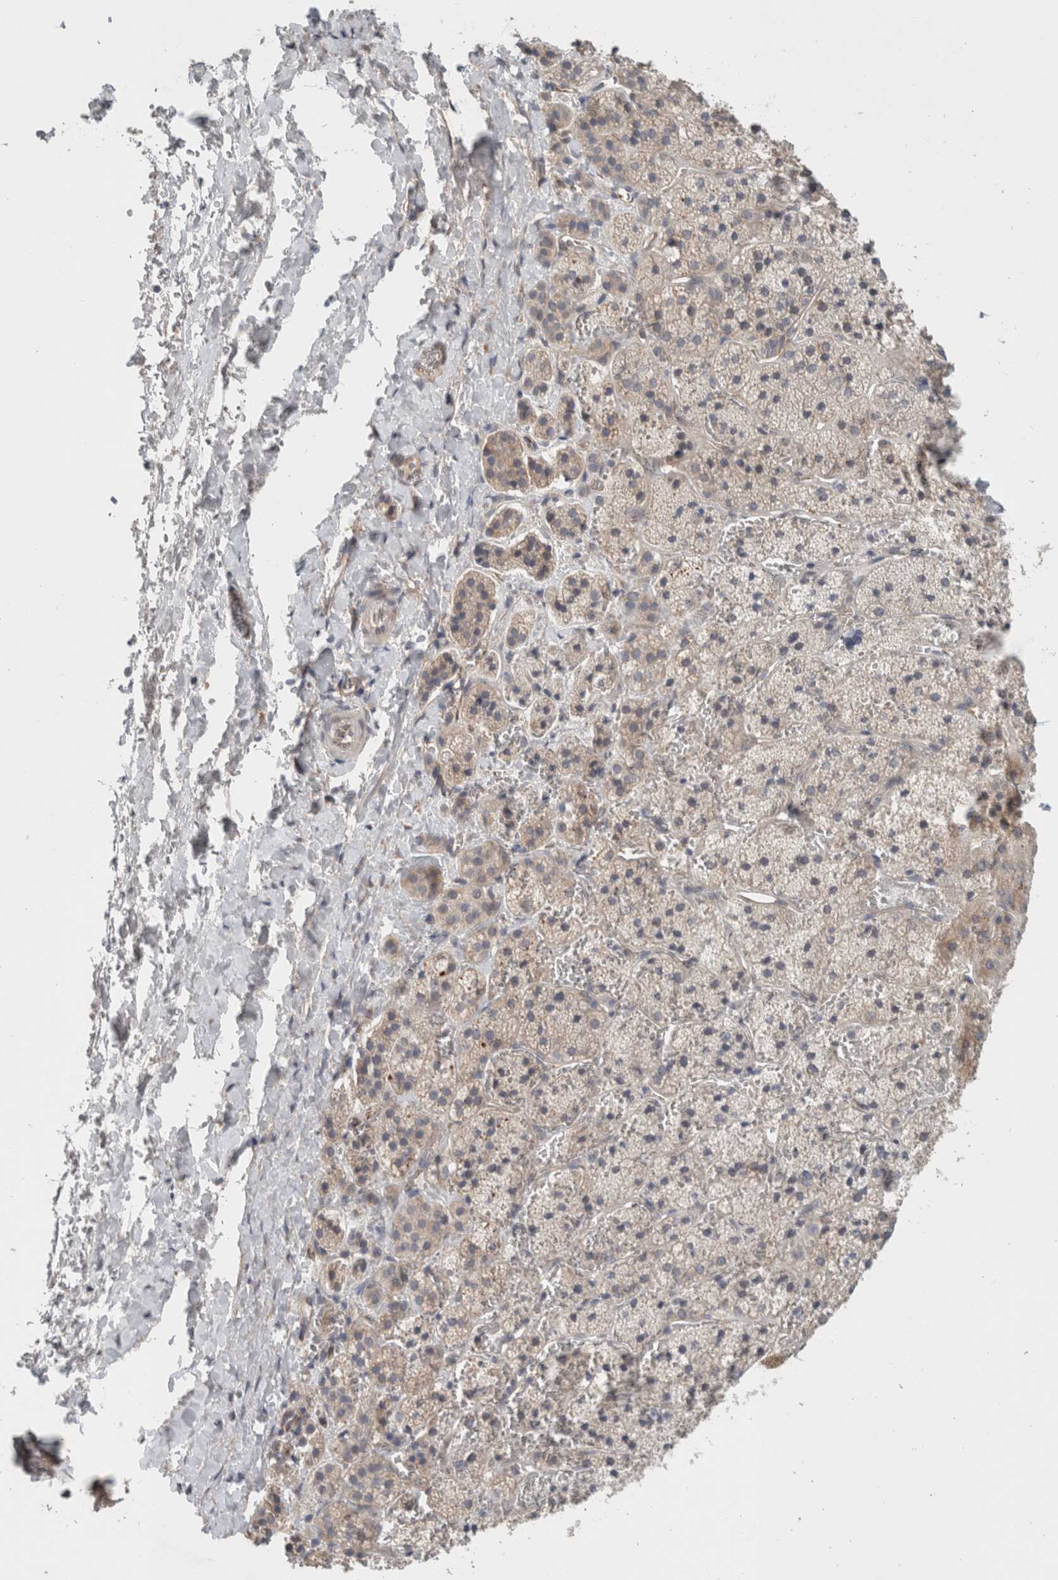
{"staining": {"intensity": "moderate", "quantity": "<25%", "location": "cytoplasmic/membranous"}, "tissue": "adrenal gland", "cell_type": "Glandular cells", "image_type": "normal", "snomed": [{"axis": "morphology", "description": "Normal tissue, NOS"}, {"axis": "topography", "description": "Adrenal gland"}], "caption": "Immunohistochemical staining of unremarkable human adrenal gland demonstrates <25% levels of moderate cytoplasmic/membranous protein expression in approximately <25% of glandular cells.", "gene": "RASAL2", "patient": {"sex": "female", "age": 44}}